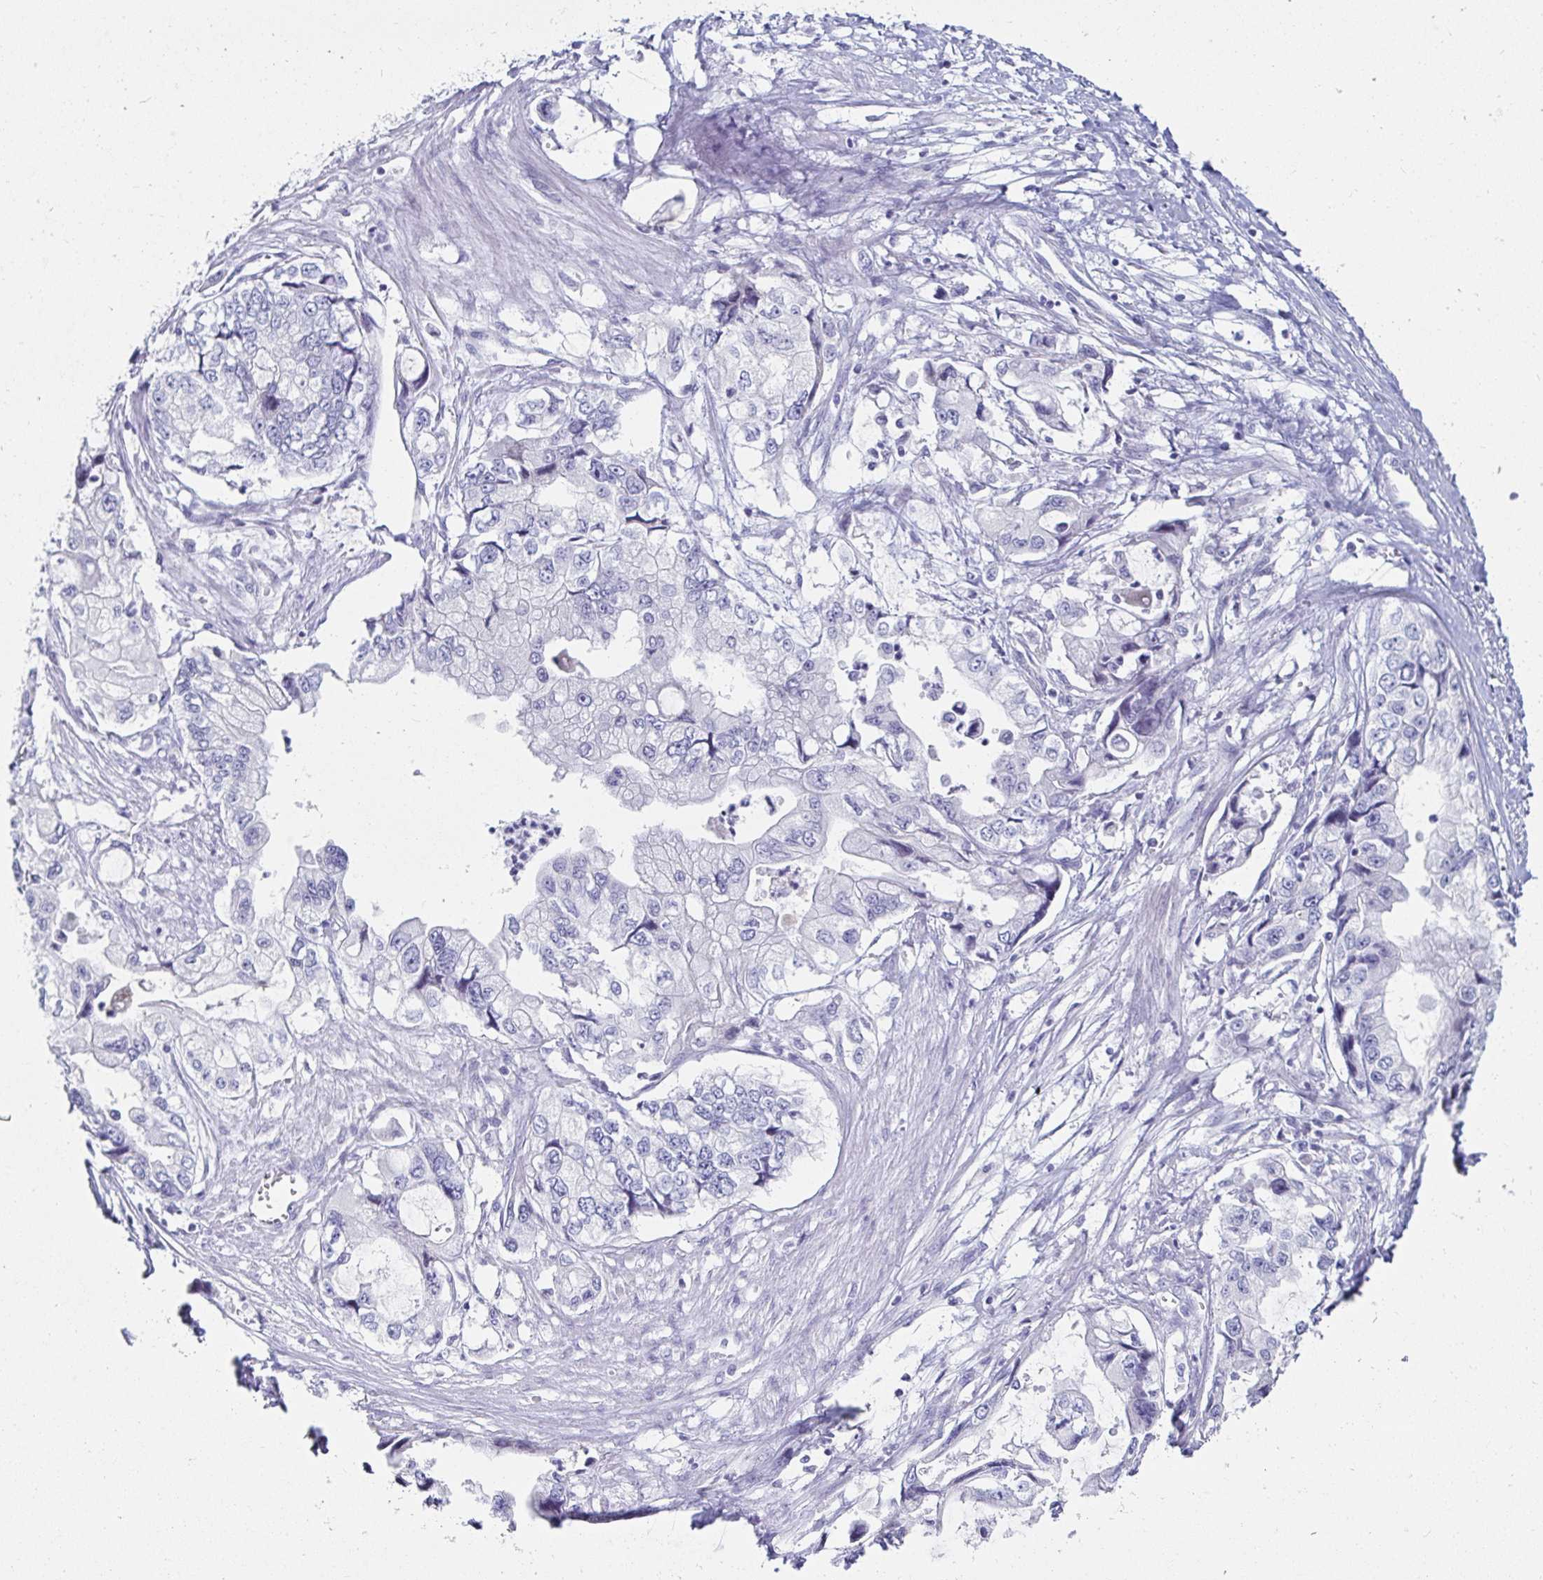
{"staining": {"intensity": "negative", "quantity": "none", "location": "none"}, "tissue": "stomach cancer", "cell_type": "Tumor cells", "image_type": "cancer", "snomed": [{"axis": "morphology", "description": "Adenocarcinoma, NOS"}, {"axis": "topography", "description": "Pancreas"}, {"axis": "topography", "description": "Stomach, upper"}, {"axis": "topography", "description": "Stomach"}], "caption": "High power microscopy histopathology image of an immunohistochemistry (IHC) photomicrograph of stomach cancer (adenocarcinoma), revealing no significant staining in tumor cells.", "gene": "C4orf17", "patient": {"sex": "male", "age": 77}}